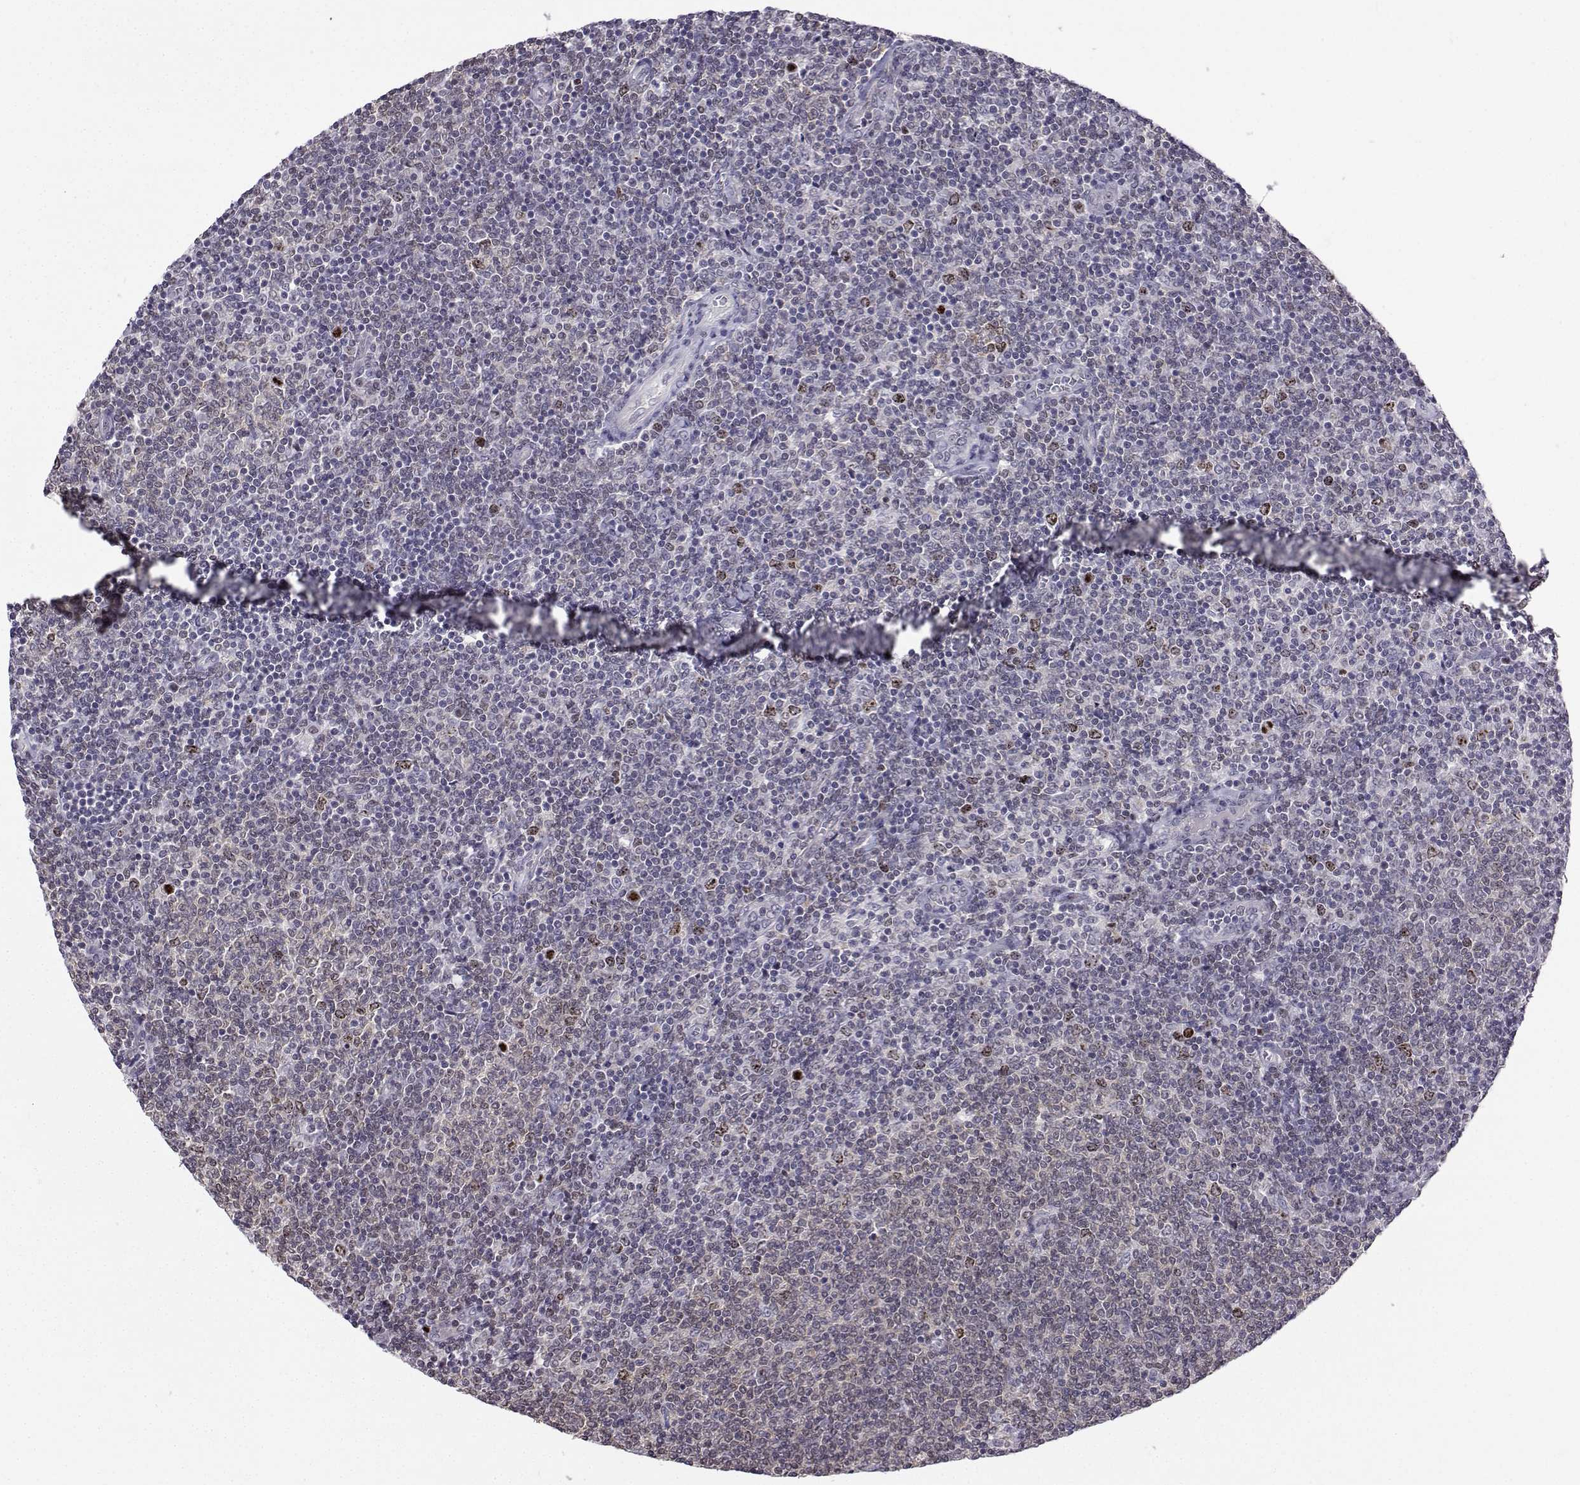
{"staining": {"intensity": "moderate", "quantity": "<25%", "location": "nuclear"}, "tissue": "lymphoma", "cell_type": "Tumor cells", "image_type": "cancer", "snomed": [{"axis": "morphology", "description": "Malignant lymphoma, non-Hodgkin's type, Low grade"}, {"axis": "topography", "description": "Lymph node"}], "caption": "Immunohistochemical staining of low-grade malignant lymphoma, non-Hodgkin's type exhibits low levels of moderate nuclear positivity in approximately <25% of tumor cells. (IHC, brightfield microscopy, high magnification).", "gene": "INCENP", "patient": {"sex": "male", "age": 52}}